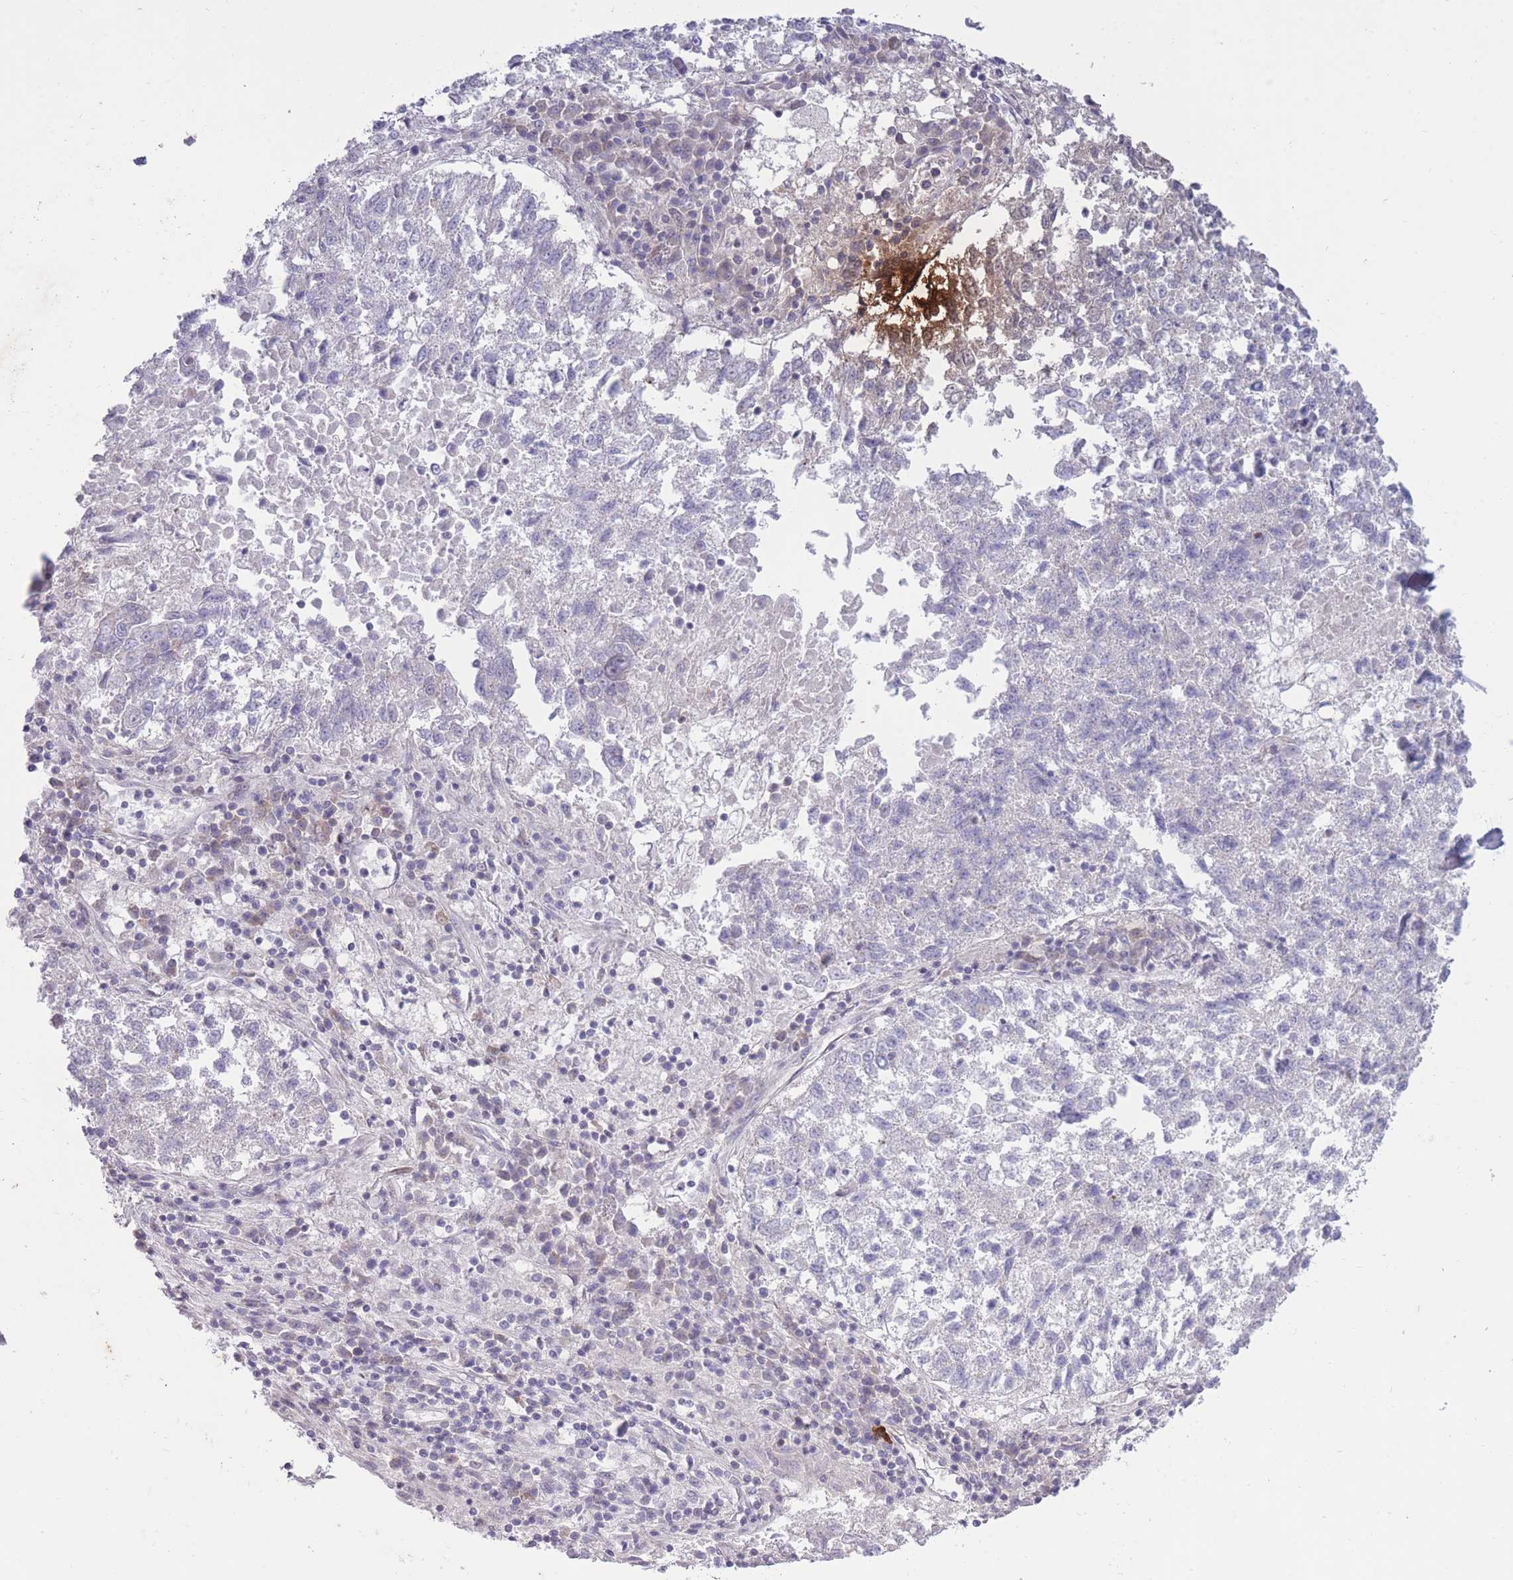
{"staining": {"intensity": "negative", "quantity": "none", "location": "none"}, "tissue": "lung cancer", "cell_type": "Tumor cells", "image_type": "cancer", "snomed": [{"axis": "morphology", "description": "Squamous cell carcinoma, NOS"}, {"axis": "topography", "description": "Lung"}], "caption": "Human squamous cell carcinoma (lung) stained for a protein using immunohistochemistry (IHC) reveals no expression in tumor cells.", "gene": "RIC8A", "patient": {"sex": "male", "age": 73}}